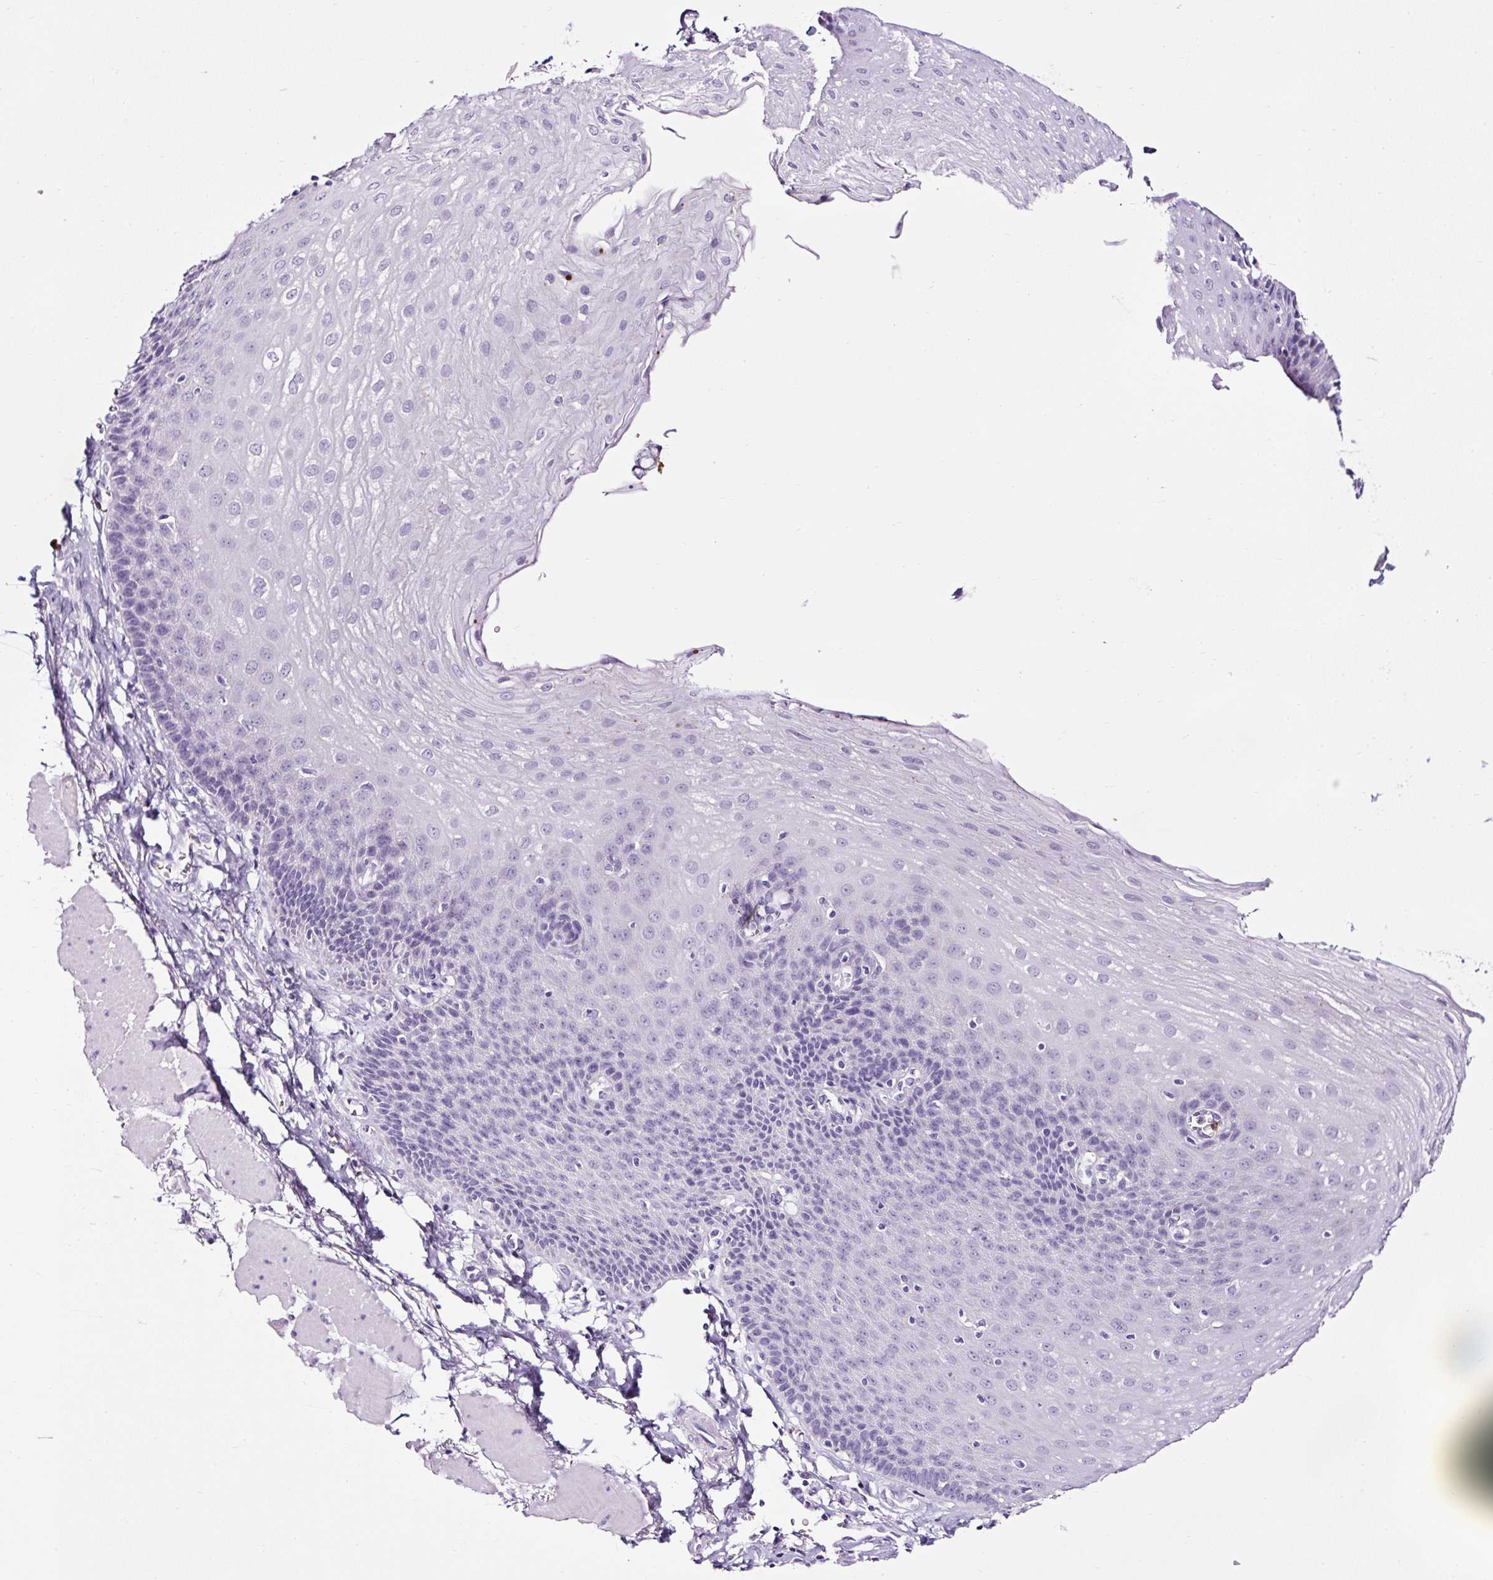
{"staining": {"intensity": "negative", "quantity": "none", "location": "none"}, "tissue": "esophagus", "cell_type": "Squamous epithelial cells", "image_type": "normal", "snomed": [{"axis": "morphology", "description": "Normal tissue, NOS"}, {"axis": "topography", "description": "Esophagus"}], "caption": "Immunohistochemistry micrograph of normal esophagus: human esophagus stained with DAB displays no significant protein positivity in squamous epithelial cells.", "gene": "SLC7A8", "patient": {"sex": "female", "age": 81}}